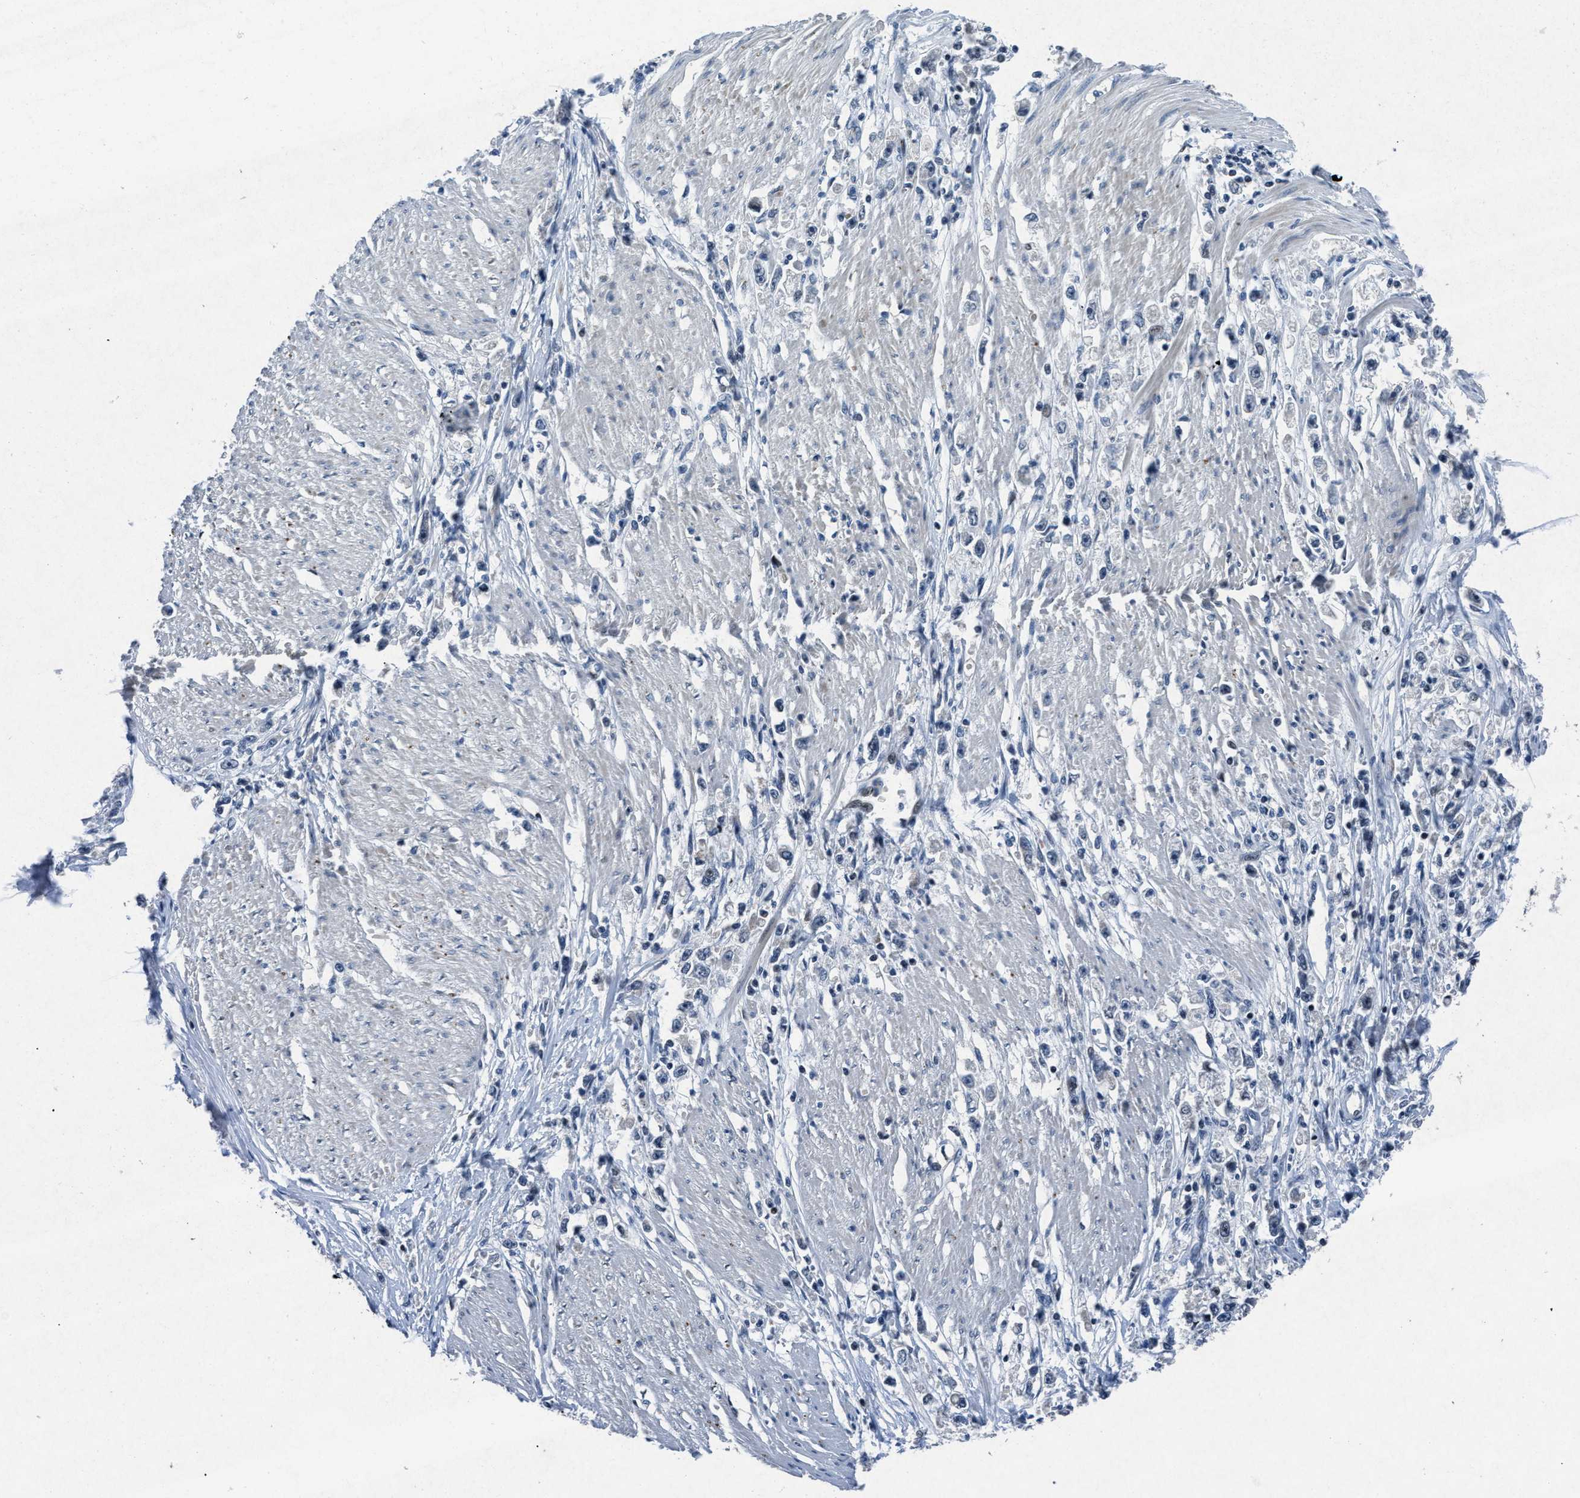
{"staining": {"intensity": "negative", "quantity": "none", "location": "none"}, "tissue": "stomach cancer", "cell_type": "Tumor cells", "image_type": "cancer", "snomed": [{"axis": "morphology", "description": "Adenocarcinoma, NOS"}, {"axis": "topography", "description": "Stomach"}], "caption": "DAB (3,3'-diaminobenzidine) immunohistochemical staining of human stomach cancer (adenocarcinoma) exhibits no significant positivity in tumor cells. The staining is performed using DAB (3,3'-diaminobenzidine) brown chromogen with nuclei counter-stained in using hematoxylin.", "gene": "PHLDA1", "patient": {"sex": "female", "age": 59}}